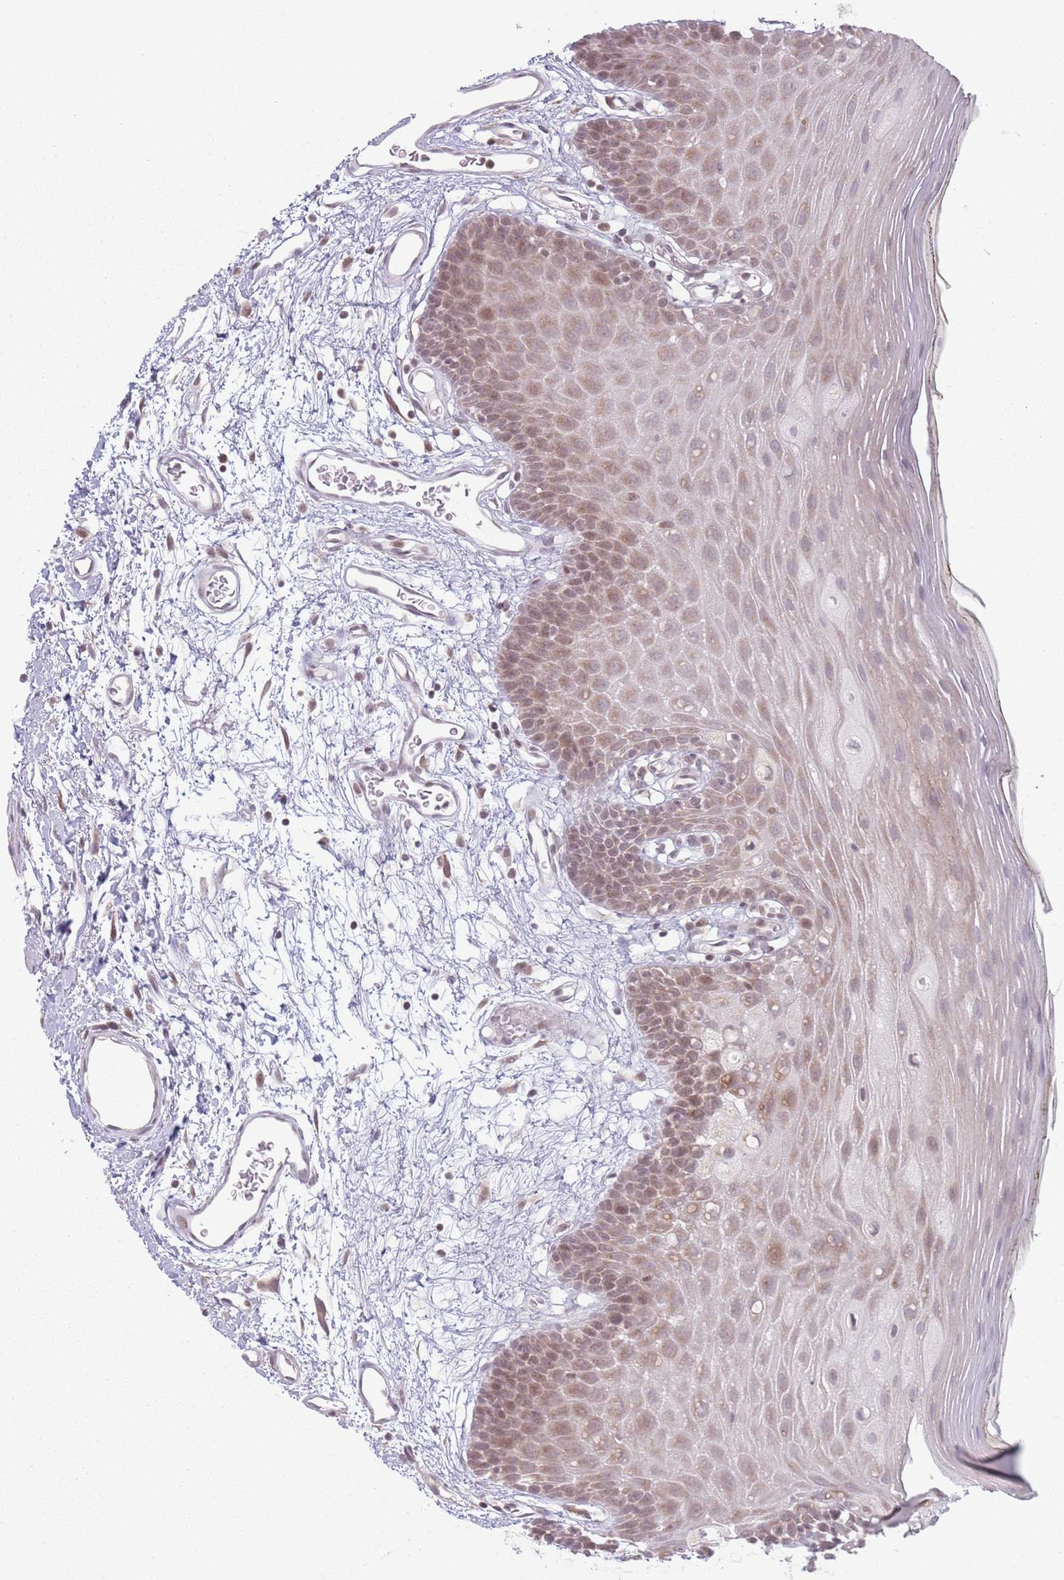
{"staining": {"intensity": "weak", "quantity": "25%-75%", "location": "cytoplasmic/membranous,nuclear"}, "tissue": "oral mucosa", "cell_type": "Squamous epithelial cells", "image_type": "normal", "snomed": [{"axis": "morphology", "description": "Normal tissue, NOS"}, {"axis": "topography", "description": "Oral tissue"}, {"axis": "topography", "description": "Tounge, NOS"}], "caption": "IHC image of normal oral mucosa stained for a protein (brown), which exhibits low levels of weak cytoplasmic/membranous,nuclear expression in approximately 25%-75% of squamous epithelial cells.", "gene": "MRPL34", "patient": {"sex": "female", "age": 81}}